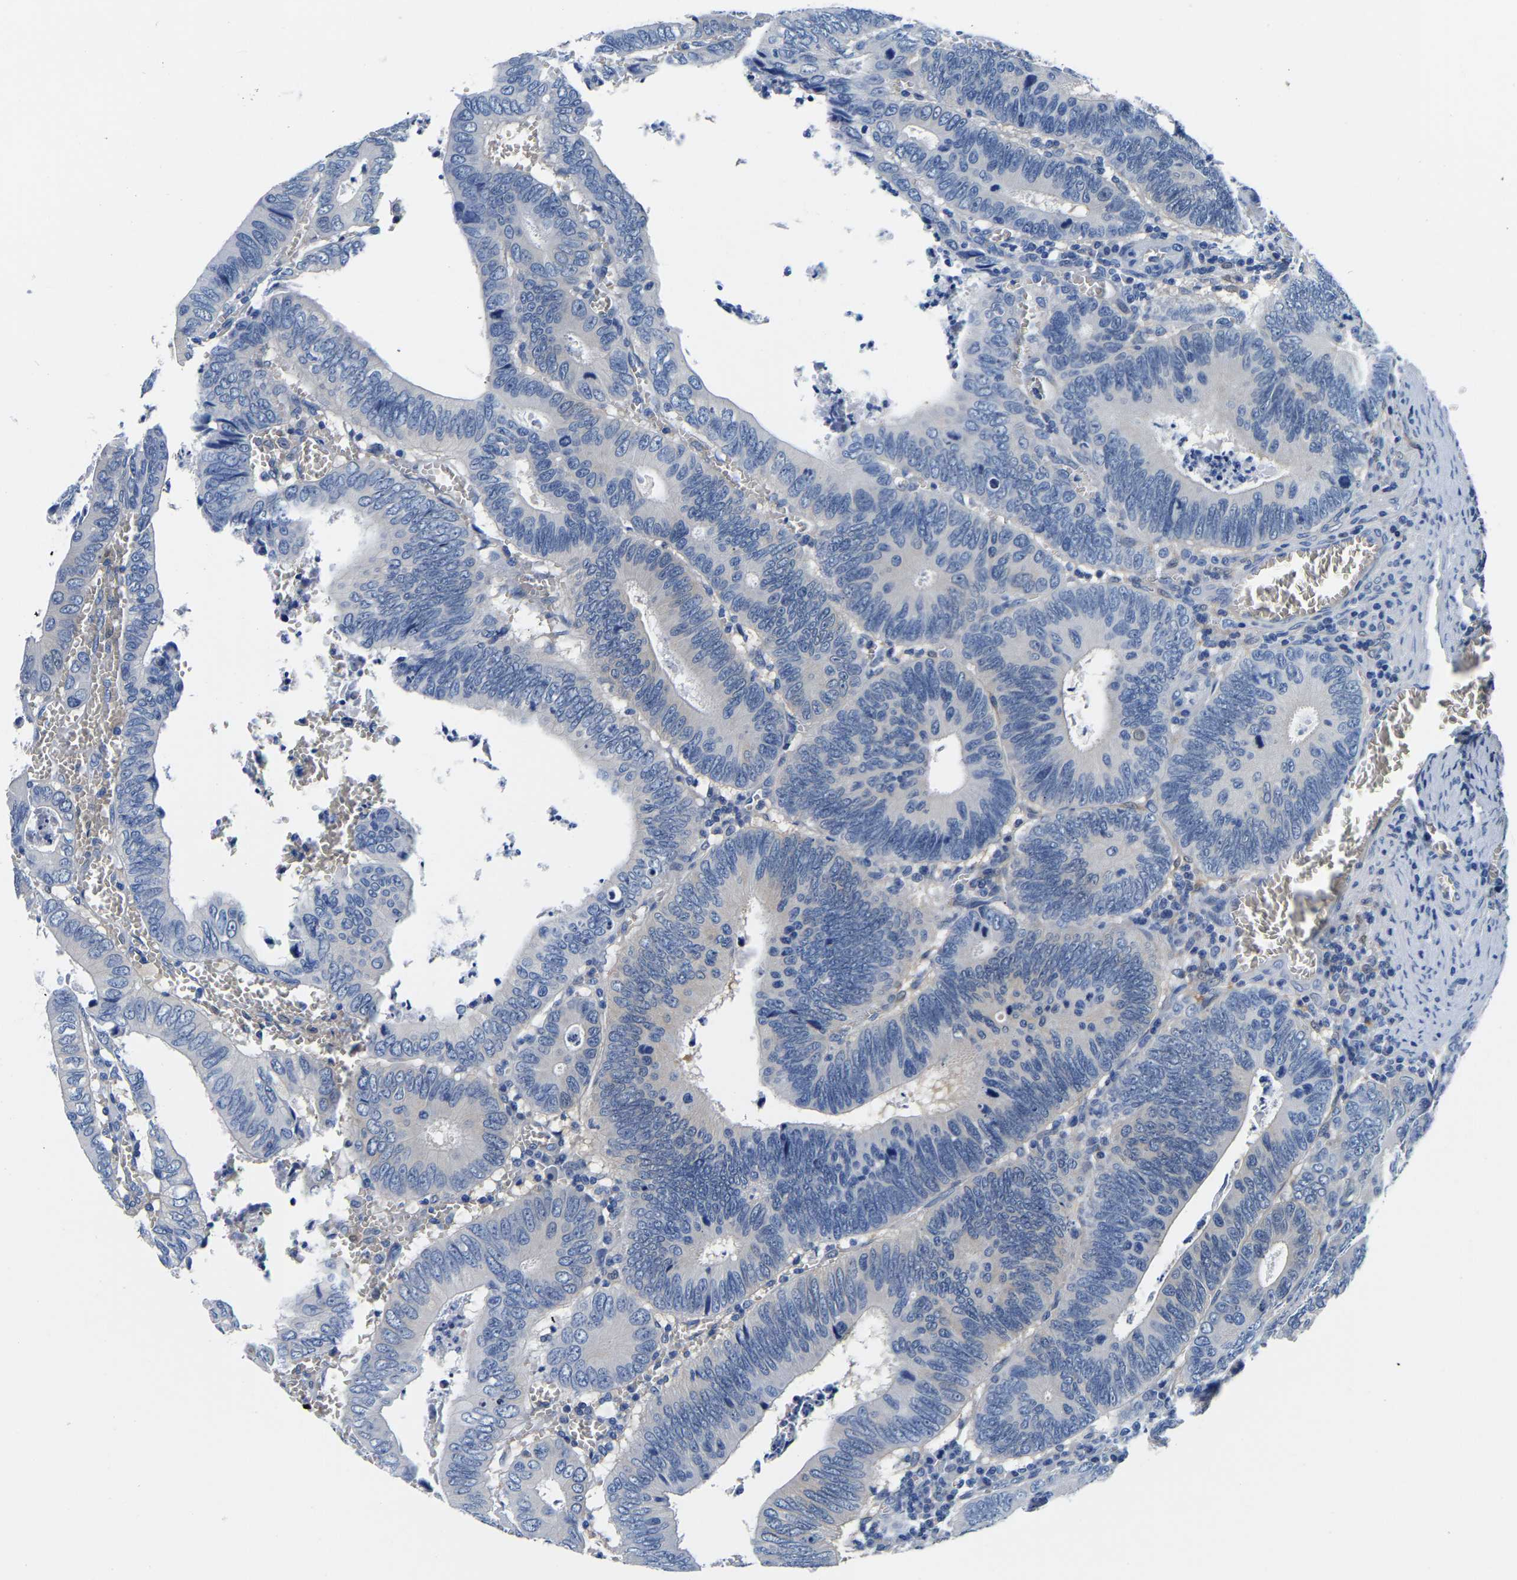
{"staining": {"intensity": "negative", "quantity": "none", "location": "none"}, "tissue": "colorectal cancer", "cell_type": "Tumor cells", "image_type": "cancer", "snomed": [{"axis": "morphology", "description": "Inflammation, NOS"}, {"axis": "morphology", "description": "Adenocarcinoma, NOS"}, {"axis": "topography", "description": "Colon"}], "caption": "Histopathology image shows no protein positivity in tumor cells of colorectal cancer (adenocarcinoma) tissue.", "gene": "ACO1", "patient": {"sex": "male", "age": 72}}